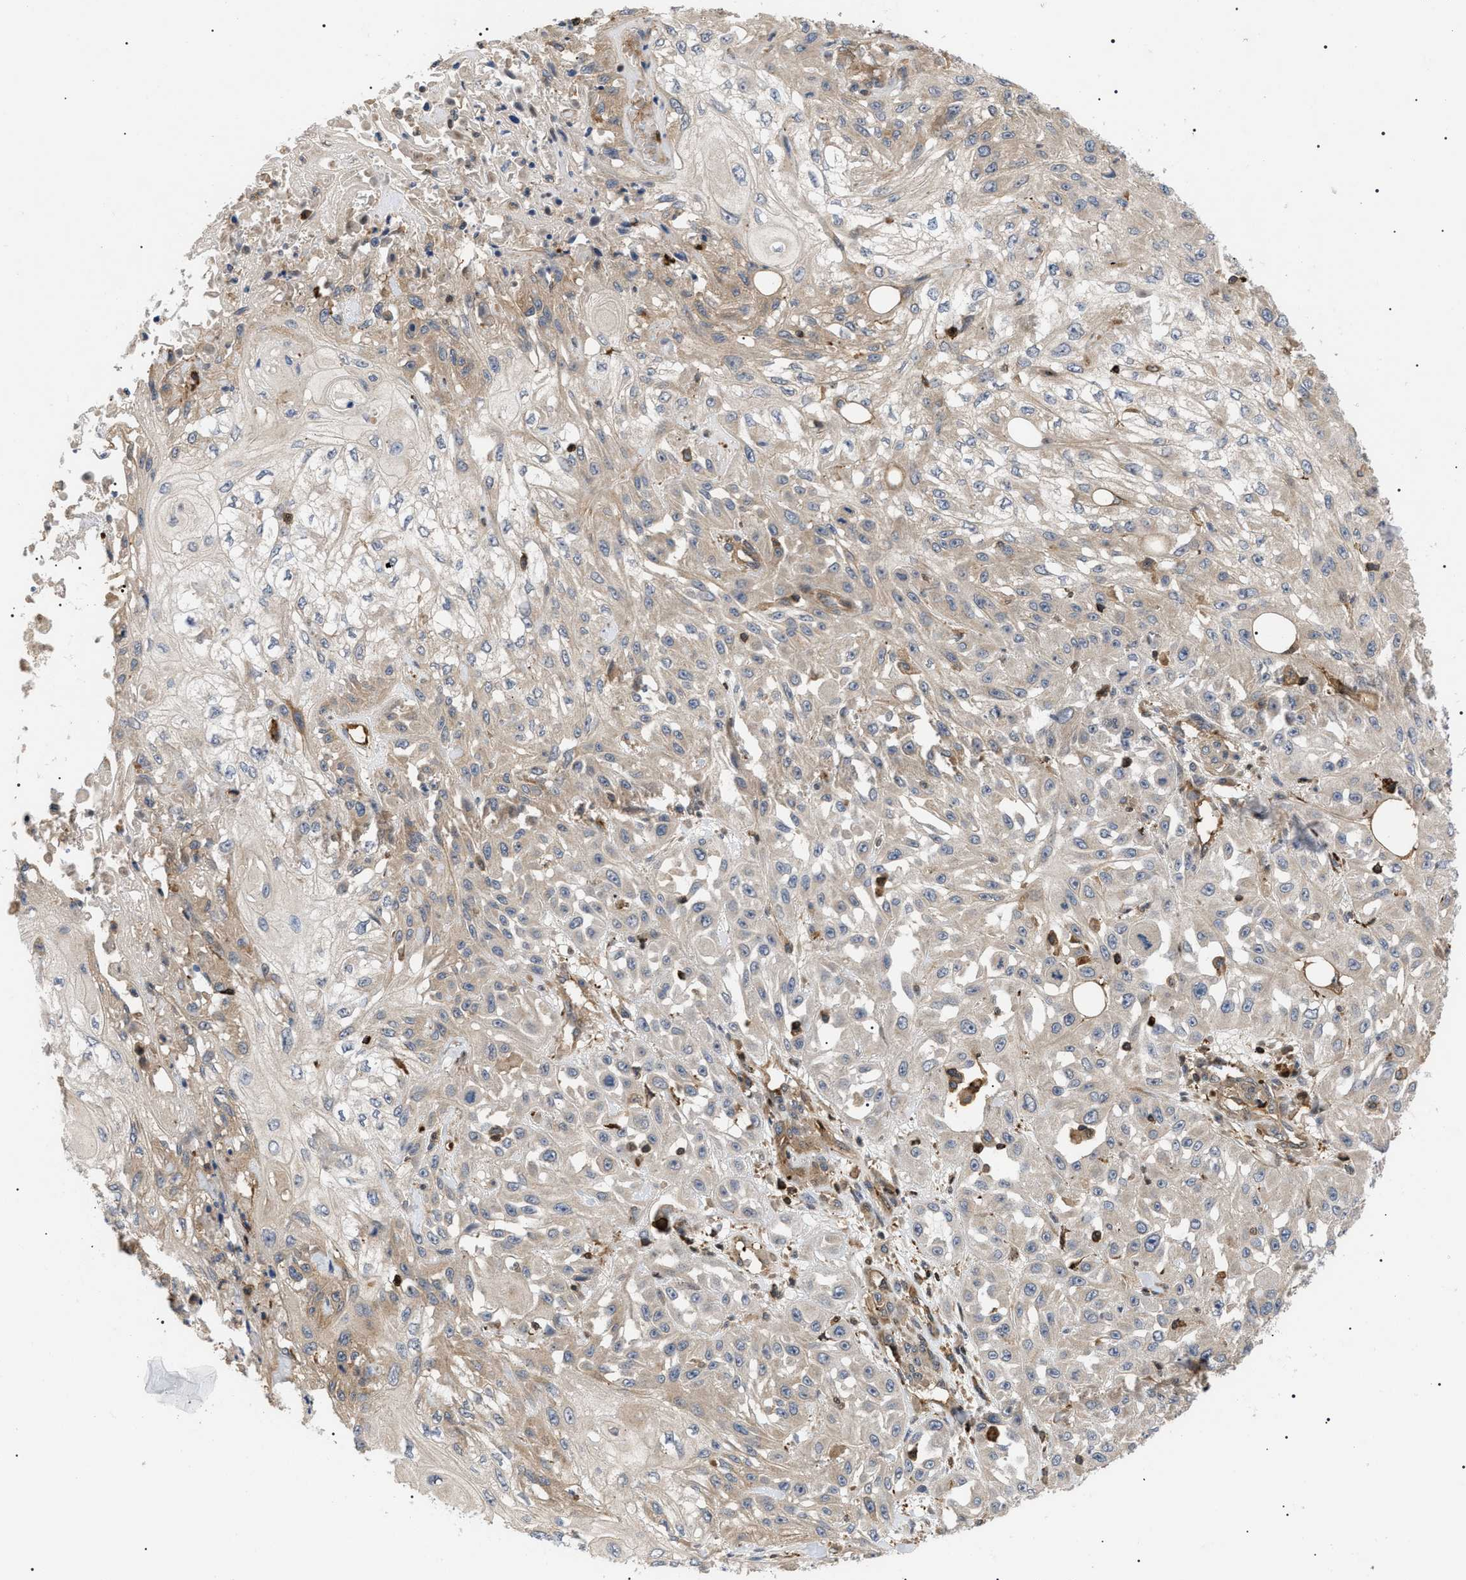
{"staining": {"intensity": "weak", "quantity": ">75%", "location": "cytoplasmic/membranous"}, "tissue": "skin cancer", "cell_type": "Tumor cells", "image_type": "cancer", "snomed": [{"axis": "morphology", "description": "Squamous cell carcinoma, NOS"}, {"axis": "morphology", "description": "Squamous cell carcinoma, metastatic, NOS"}, {"axis": "topography", "description": "Skin"}, {"axis": "topography", "description": "Lymph node"}], "caption": "A brown stain shows weak cytoplasmic/membranous expression of a protein in human skin cancer (squamous cell carcinoma) tumor cells.", "gene": "TMTC4", "patient": {"sex": "male", "age": 75}}